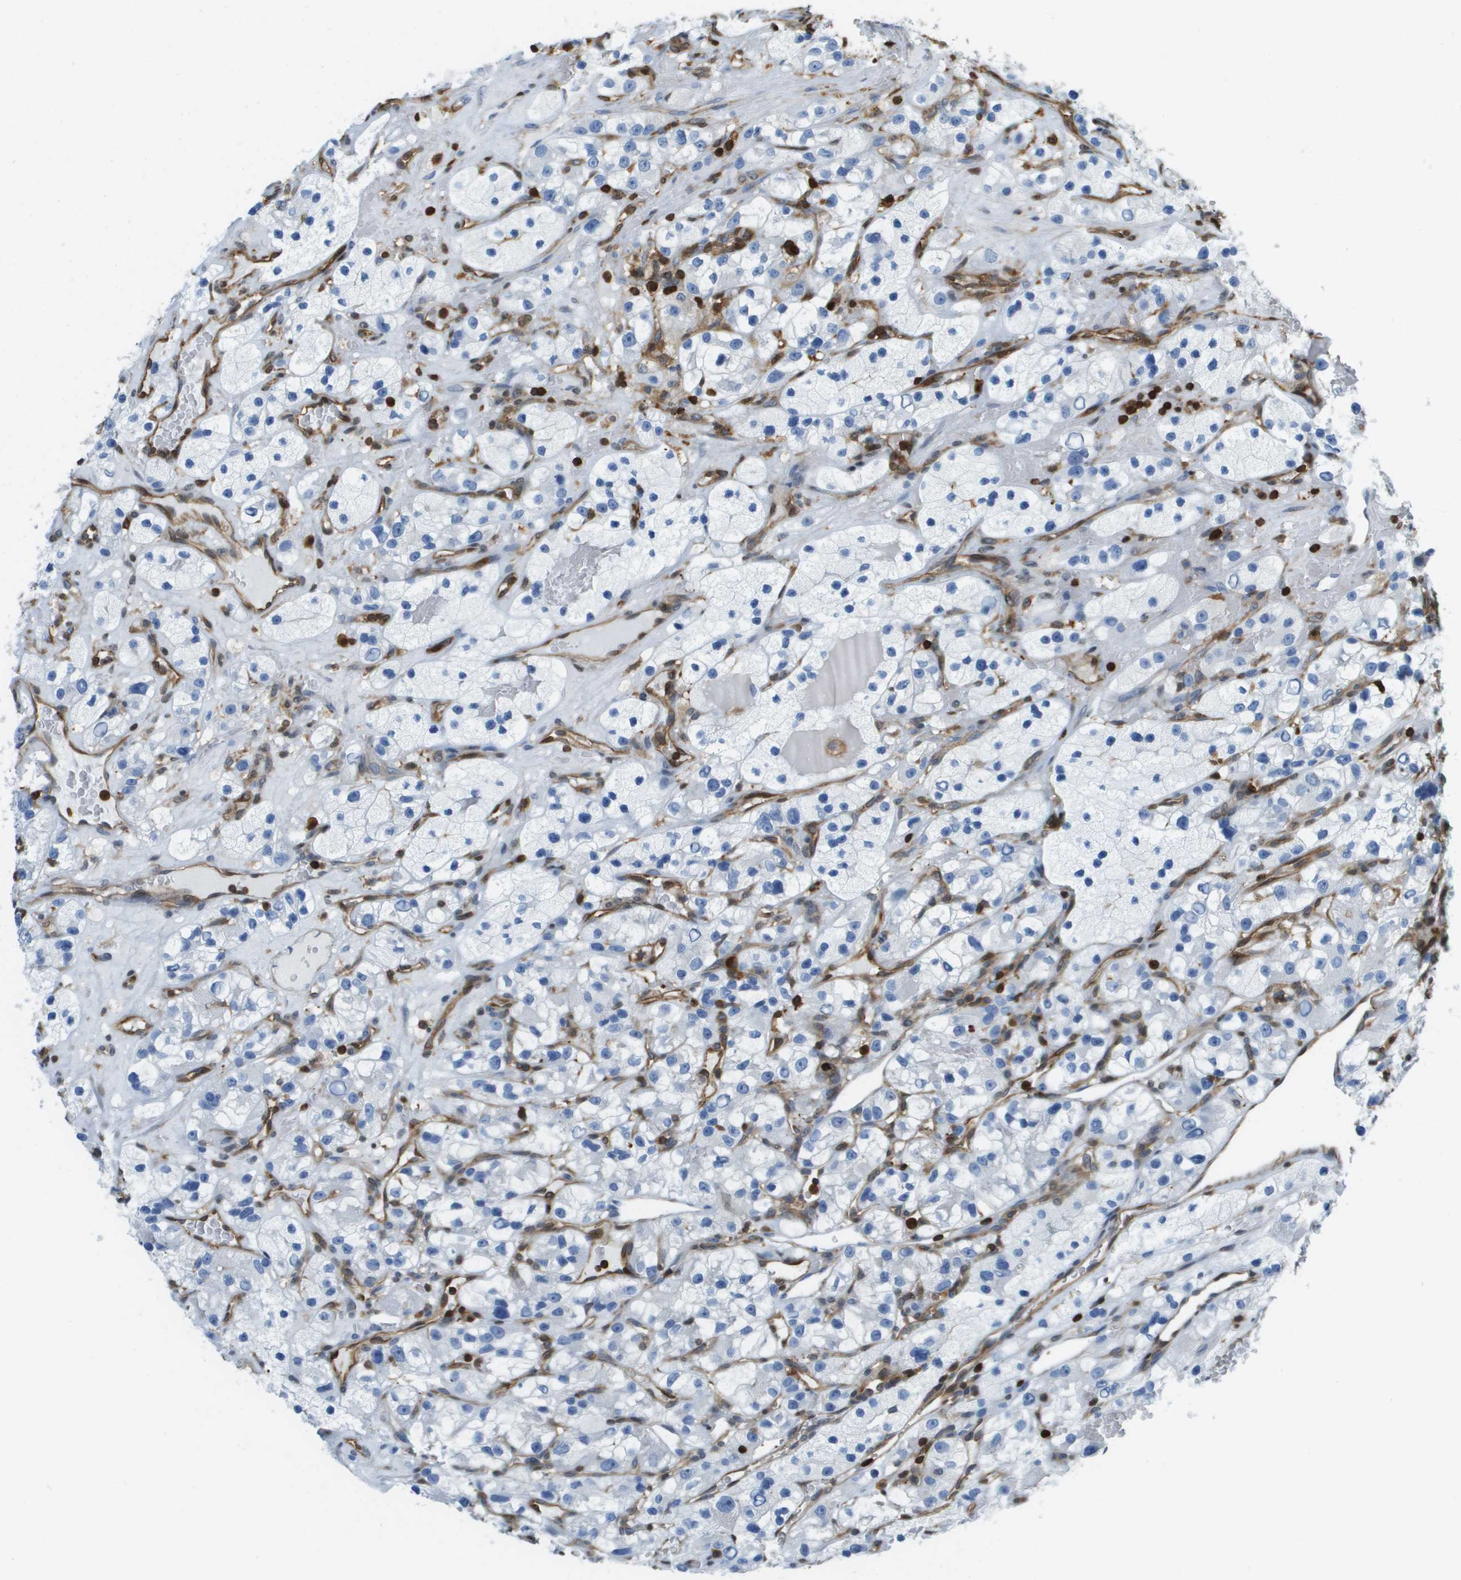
{"staining": {"intensity": "negative", "quantity": "none", "location": "none"}, "tissue": "renal cancer", "cell_type": "Tumor cells", "image_type": "cancer", "snomed": [{"axis": "morphology", "description": "Adenocarcinoma, NOS"}, {"axis": "topography", "description": "Kidney"}], "caption": "Immunohistochemistry of renal adenocarcinoma displays no expression in tumor cells.", "gene": "DOCK5", "patient": {"sex": "female", "age": 57}}